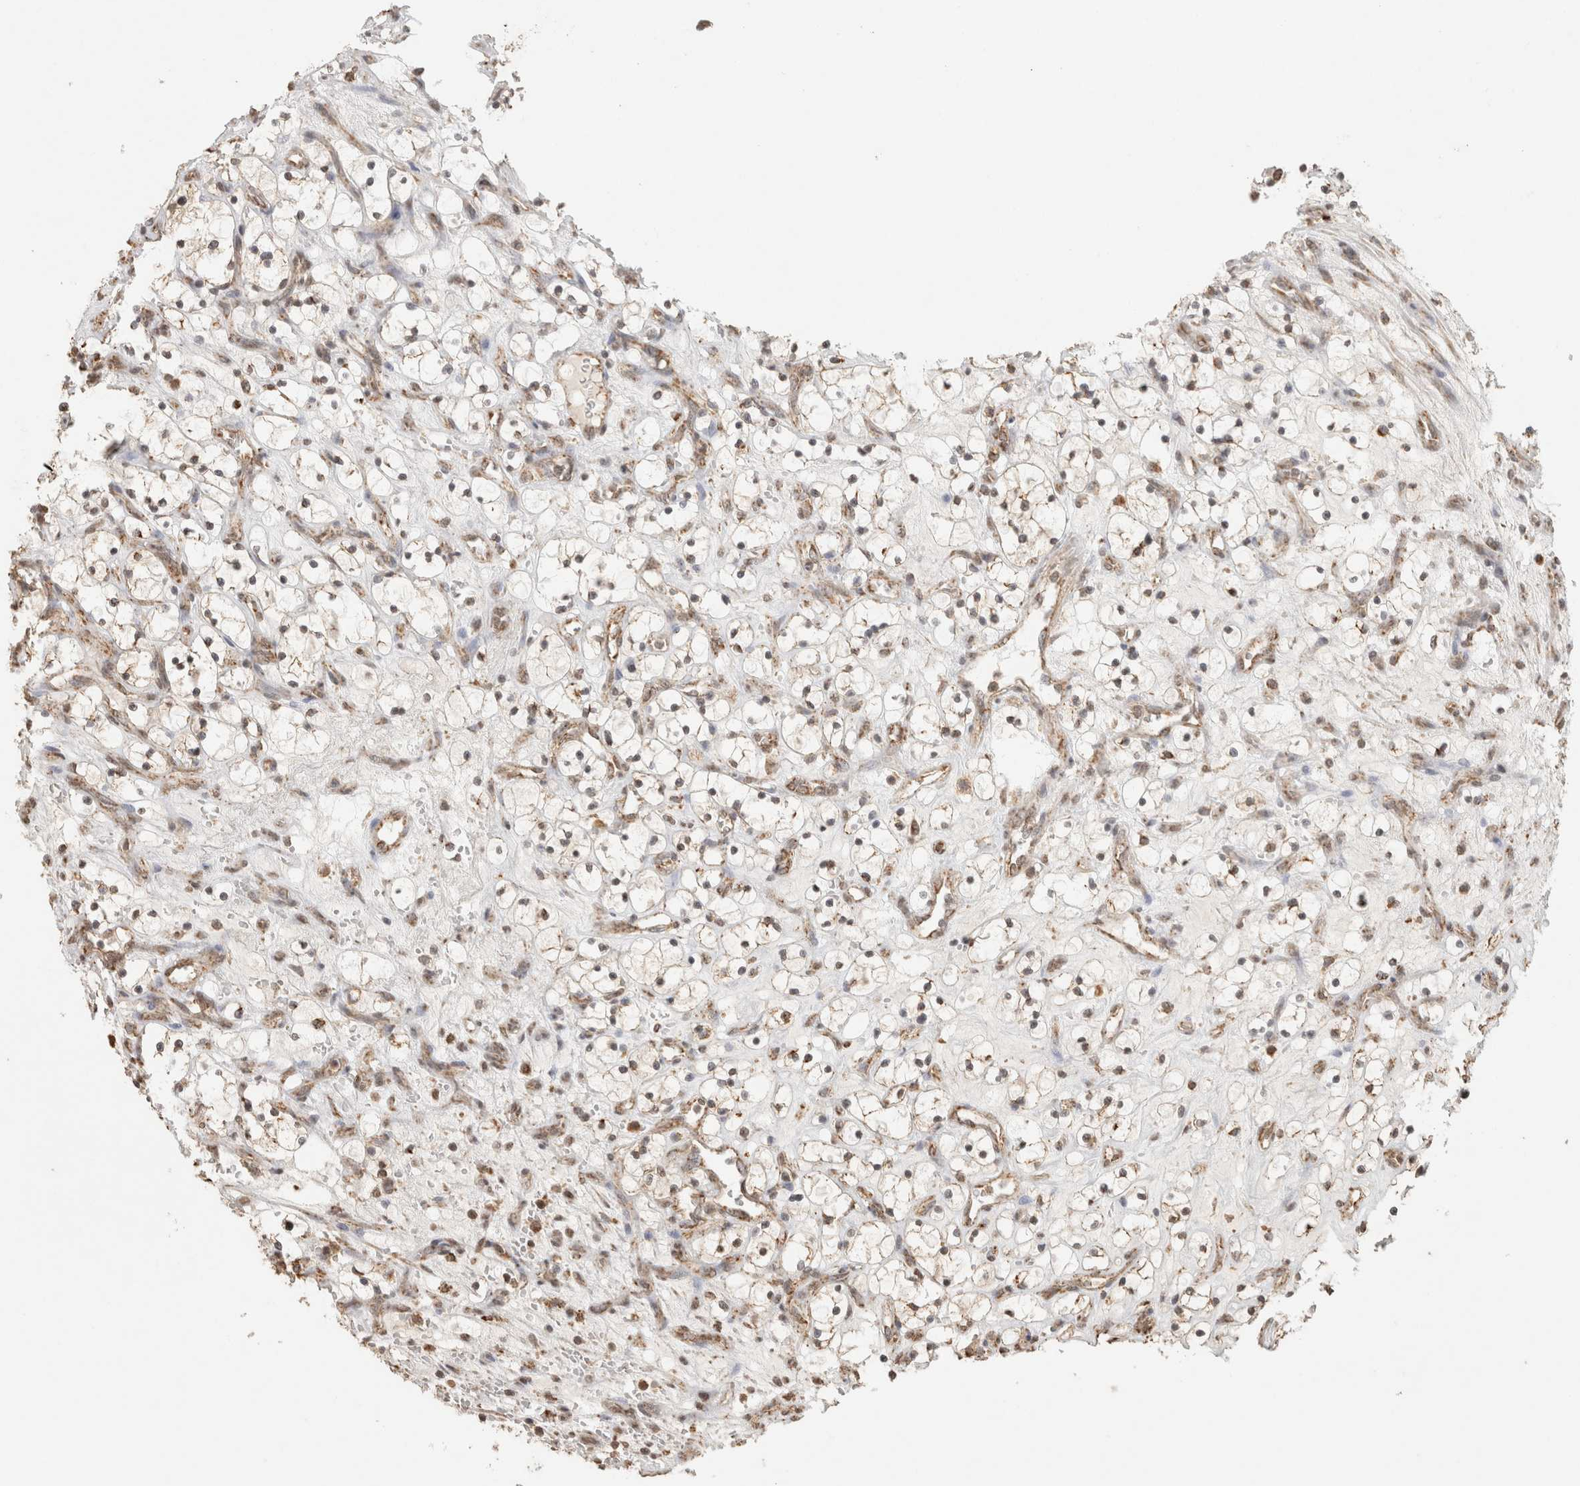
{"staining": {"intensity": "weak", "quantity": ">75%", "location": "cytoplasmic/membranous"}, "tissue": "renal cancer", "cell_type": "Tumor cells", "image_type": "cancer", "snomed": [{"axis": "morphology", "description": "Adenocarcinoma, NOS"}, {"axis": "topography", "description": "Kidney"}], "caption": "This is an image of immunohistochemistry staining of renal adenocarcinoma, which shows weak staining in the cytoplasmic/membranous of tumor cells.", "gene": "BNIP3L", "patient": {"sex": "female", "age": 69}}